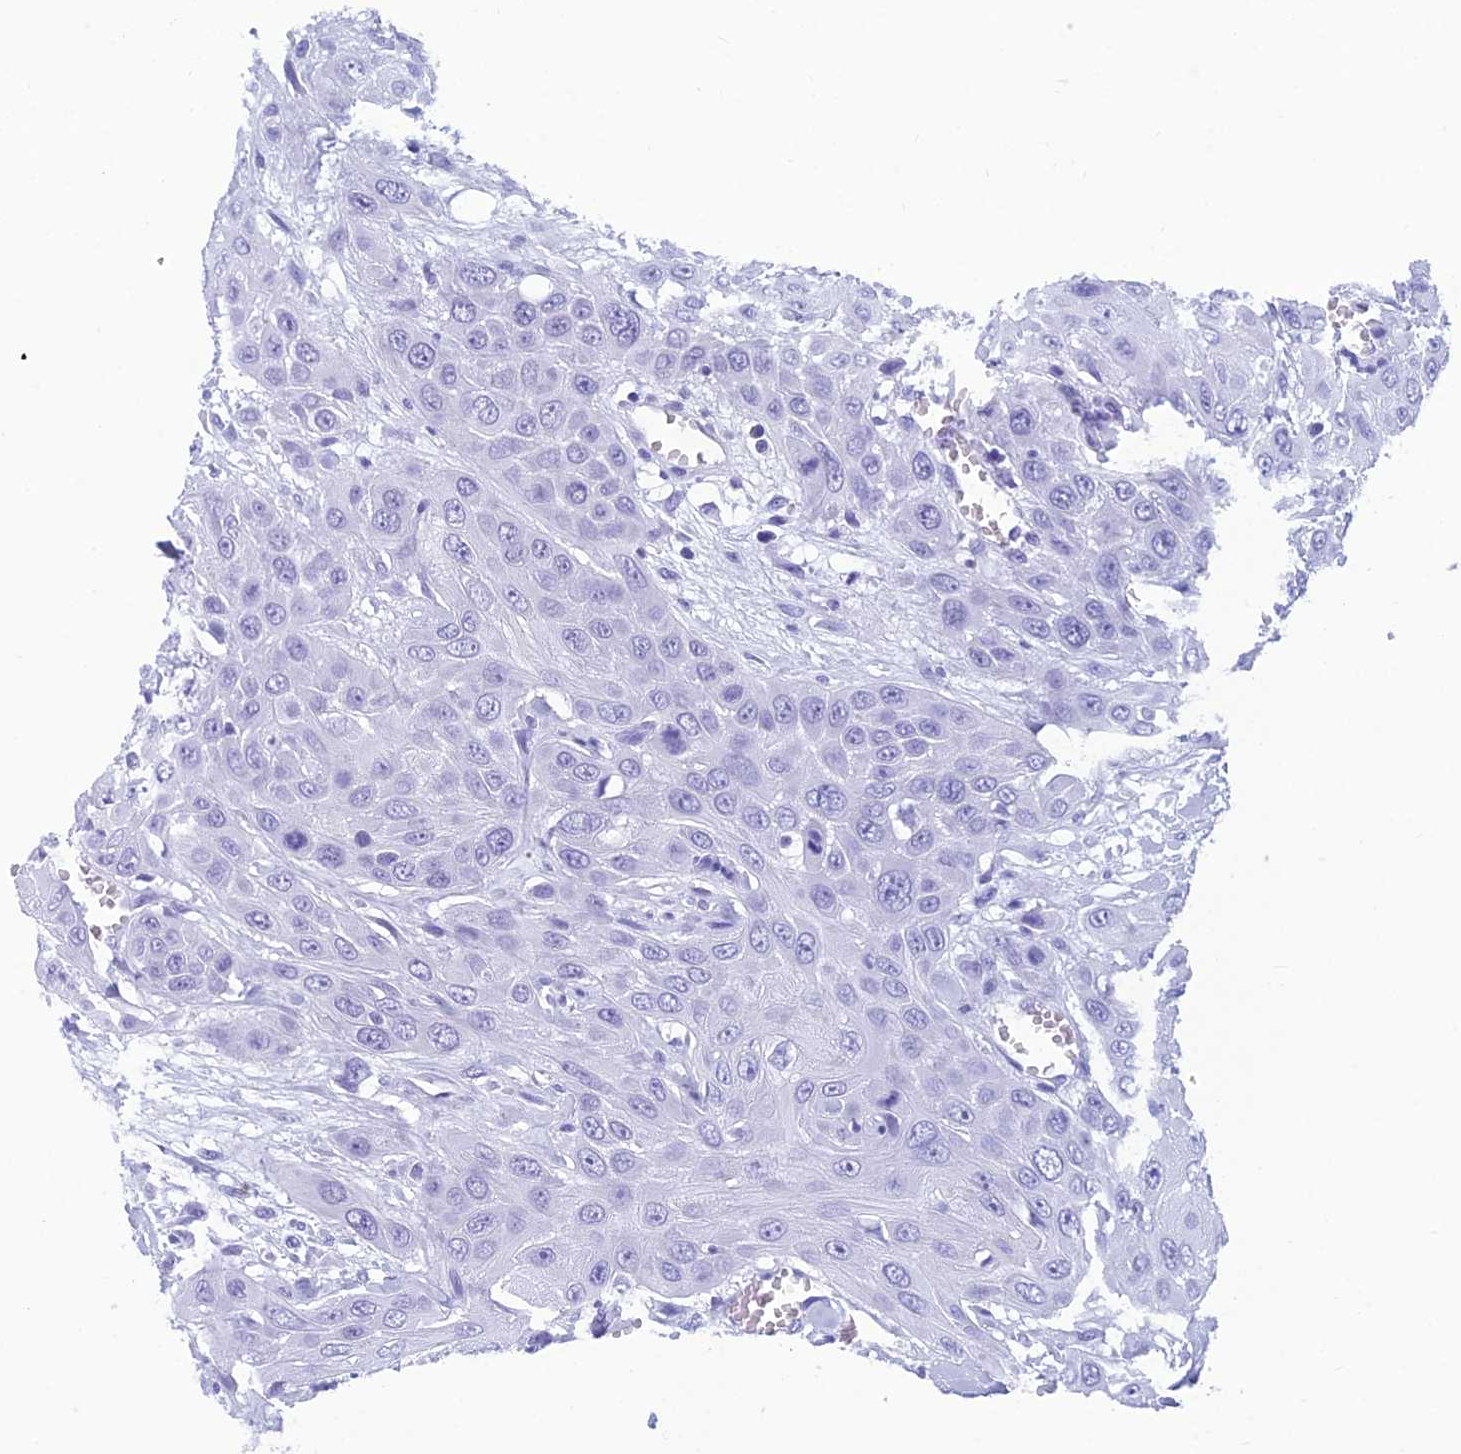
{"staining": {"intensity": "weak", "quantity": "25%-75%", "location": "nuclear"}, "tissue": "head and neck cancer", "cell_type": "Tumor cells", "image_type": "cancer", "snomed": [{"axis": "morphology", "description": "Squamous cell carcinoma, NOS"}, {"axis": "topography", "description": "Head-Neck"}], "caption": "IHC micrograph of neoplastic tissue: human head and neck cancer stained using immunohistochemistry (IHC) demonstrates low levels of weak protein expression localized specifically in the nuclear of tumor cells, appearing as a nuclear brown color.", "gene": "GRWD1", "patient": {"sex": "male", "age": 81}}